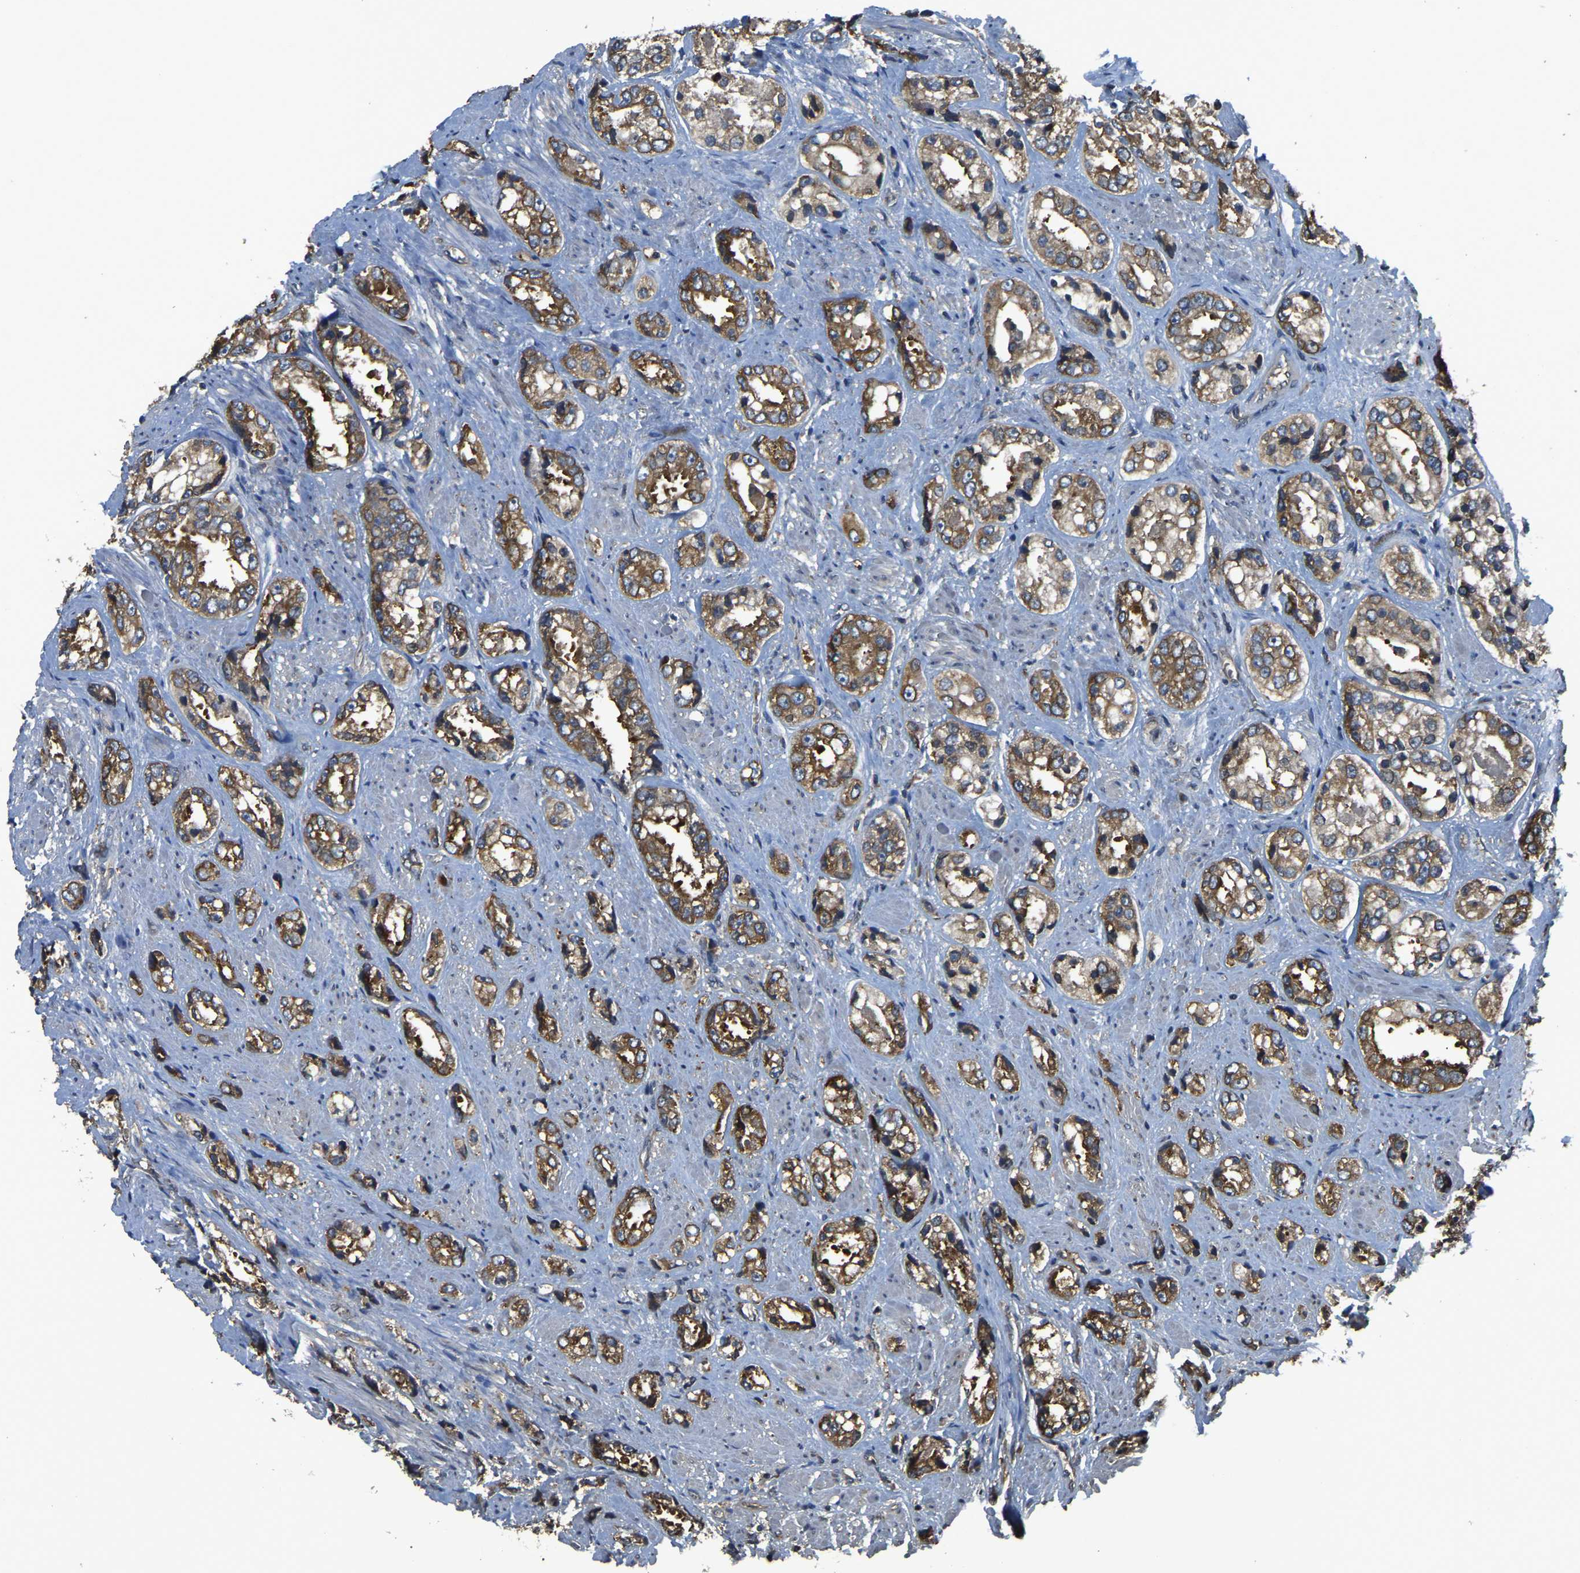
{"staining": {"intensity": "moderate", "quantity": ">75%", "location": "cytoplasmic/membranous"}, "tissue": "prostate cancer", "cell_type": "Tumor cells", "image_type": "cancer", "snomed": [{"axis": "morphology", "description": "Adenocarcinoma, High grade"}, {"axis": "topography", "description": "Prostate"}], "caption": "The histopathology image demonstrates immunohistochemical staining of prostate cancer. There is moderate cytoplasmic/membranous expression is appreciated in approximately >75% of tumor cells. The staining was performed using DAB (3,3'-diaminobenzidine), with brown indicating positive protein expression. Nuclei are stained blue with hematoxylin.", "gene": "AIMP1", "patient": {"sex": "male", "age": 61}}